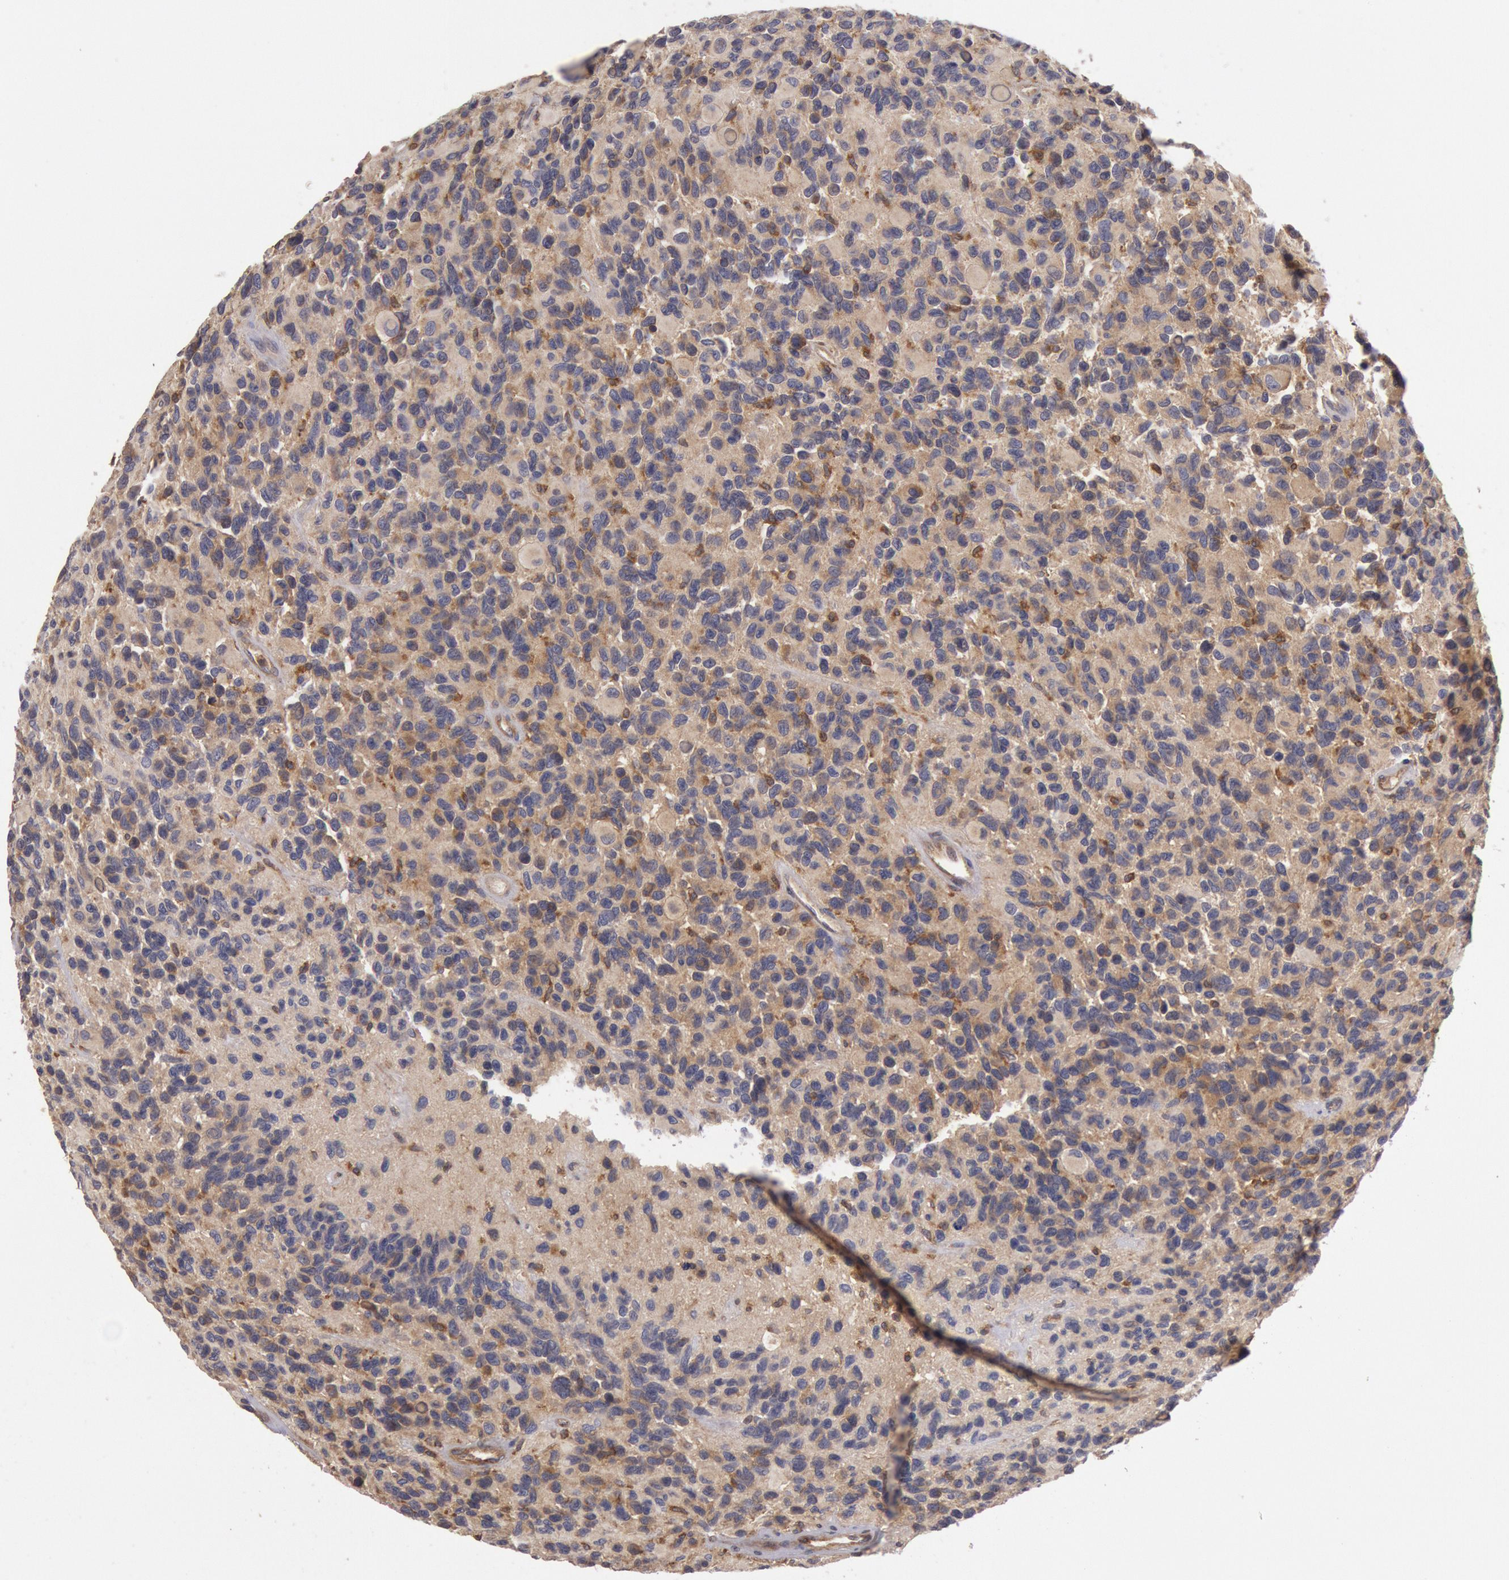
{"staining": {"intensity": "weak", "quantity": "<25%", "location": "cytoplasmic/membranous"}, "tissue": "glioma", "cell_type": "Tumor cells", "image_type": "cancer", "snomed": [{"axis": "morphology", "description": "Glioma, malignant, High grade"}, {"axis": "topography", "description": "Brain"}], "caption": "Immunohistochemistry (IHC) photomicrograph of neoplastic tissue: glioma stained with DAB shows no significant protein positivity in tumor cells. (DAB immunohistochemistry visualized using brightfield microscopy, high magnification).", "gene": "PIK3R1", "patient": {"sex": "male", "age": 77}}